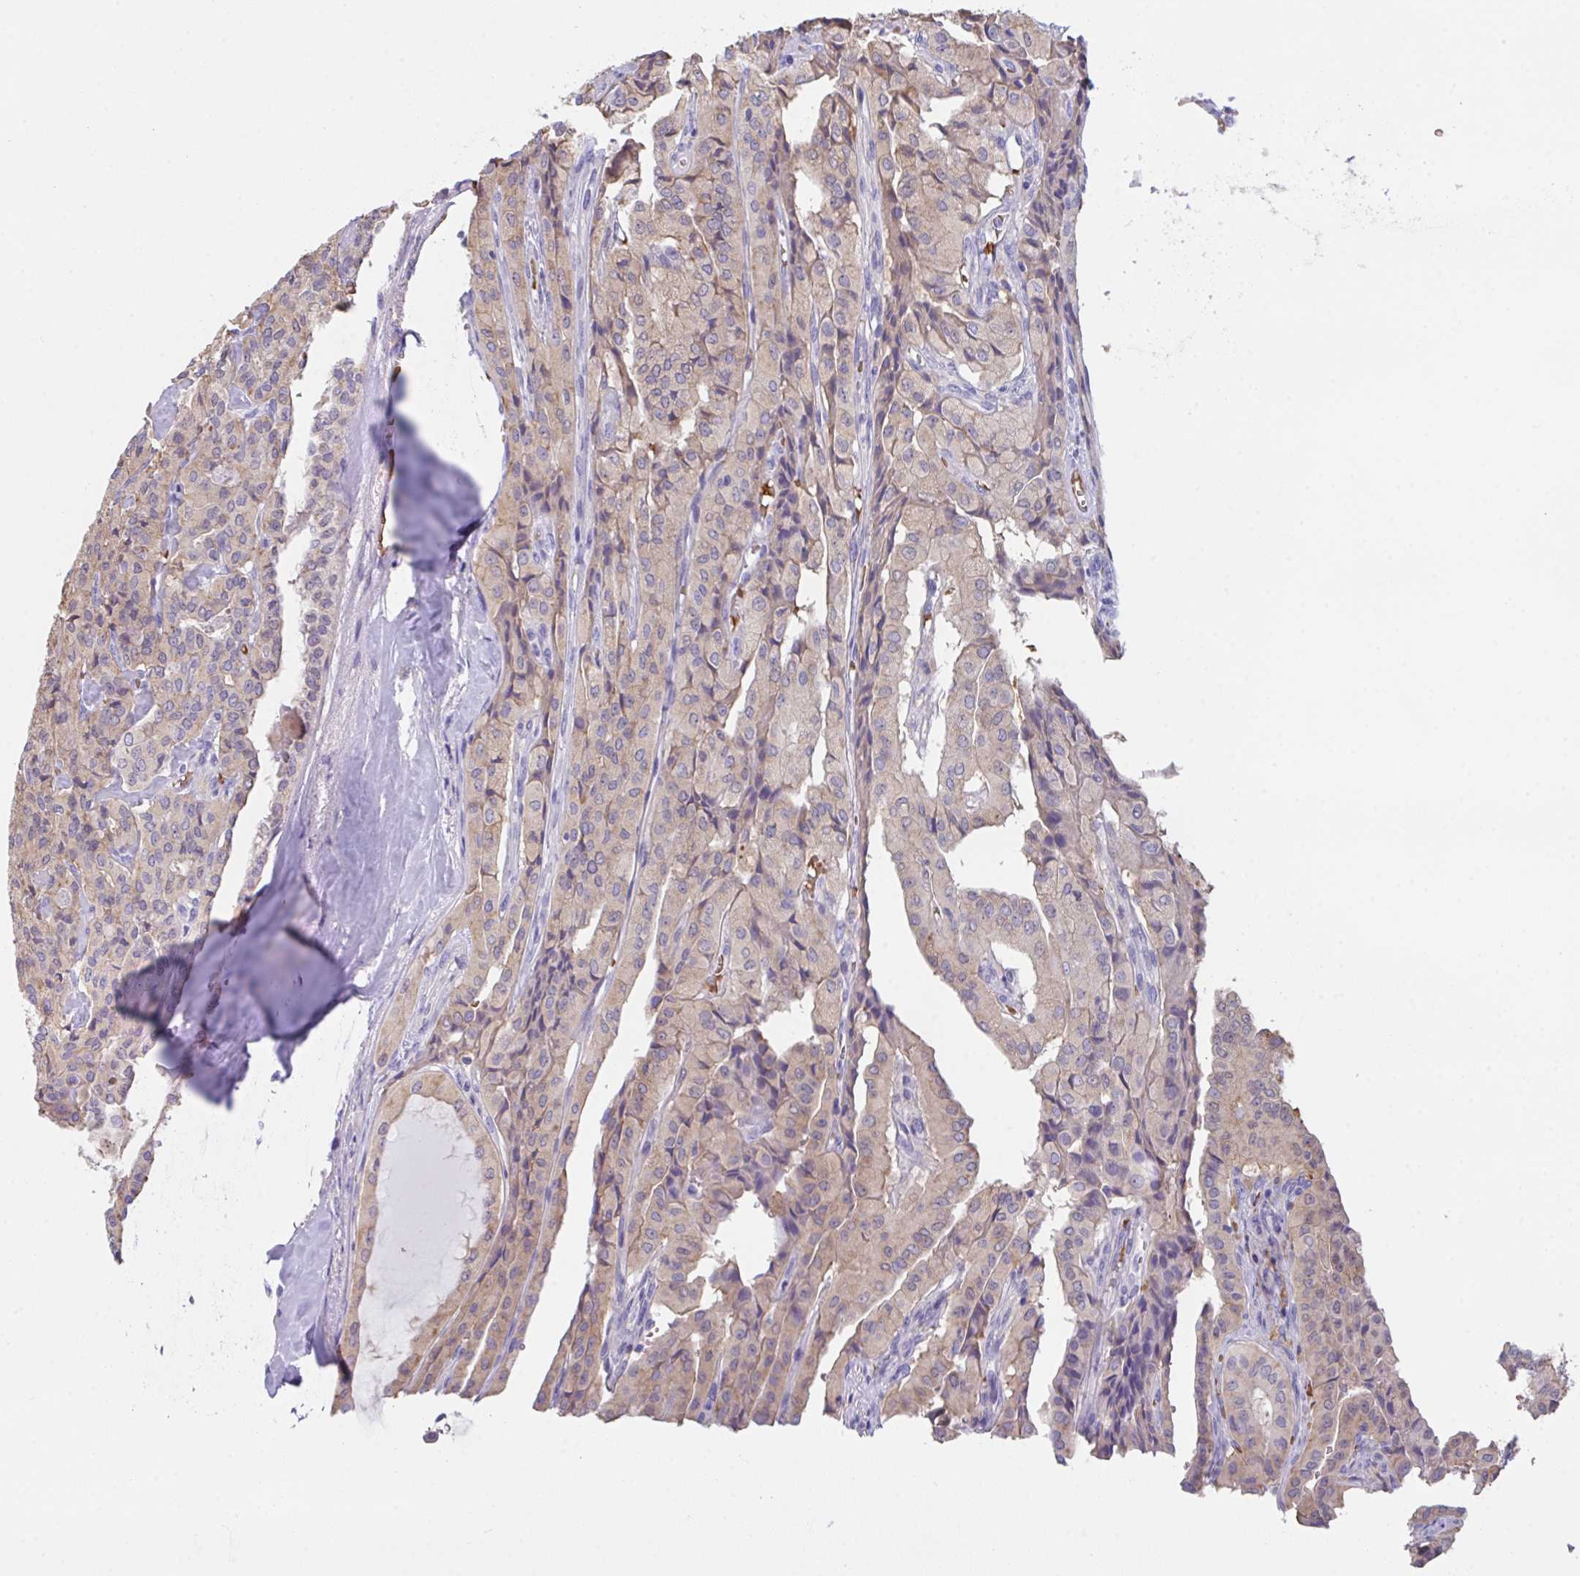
{"staining": {"intensity": "weak", "quantity": "25%-75%", "location": "cytoplasmic/membranous"}, "tissue": "thyroid cancer", "cell_type": "Tumor cells", "image_type": "cancer", "snomed": [{"axis": "morphology", "description": "Papillary adenocarcinoma, NOS"}, {"axis": "topography", "description": "Thyroid gland"}], "caption": "An image showing weak cytoplasmic/membranous expression in approximately 25%-75% of tumor cells in thyroid papillary adenocarcinoma, as visualized by brown immunohistochemical staining.", "gene": "TFAP2C", "patient": {"sex": "female", "age": 59}}